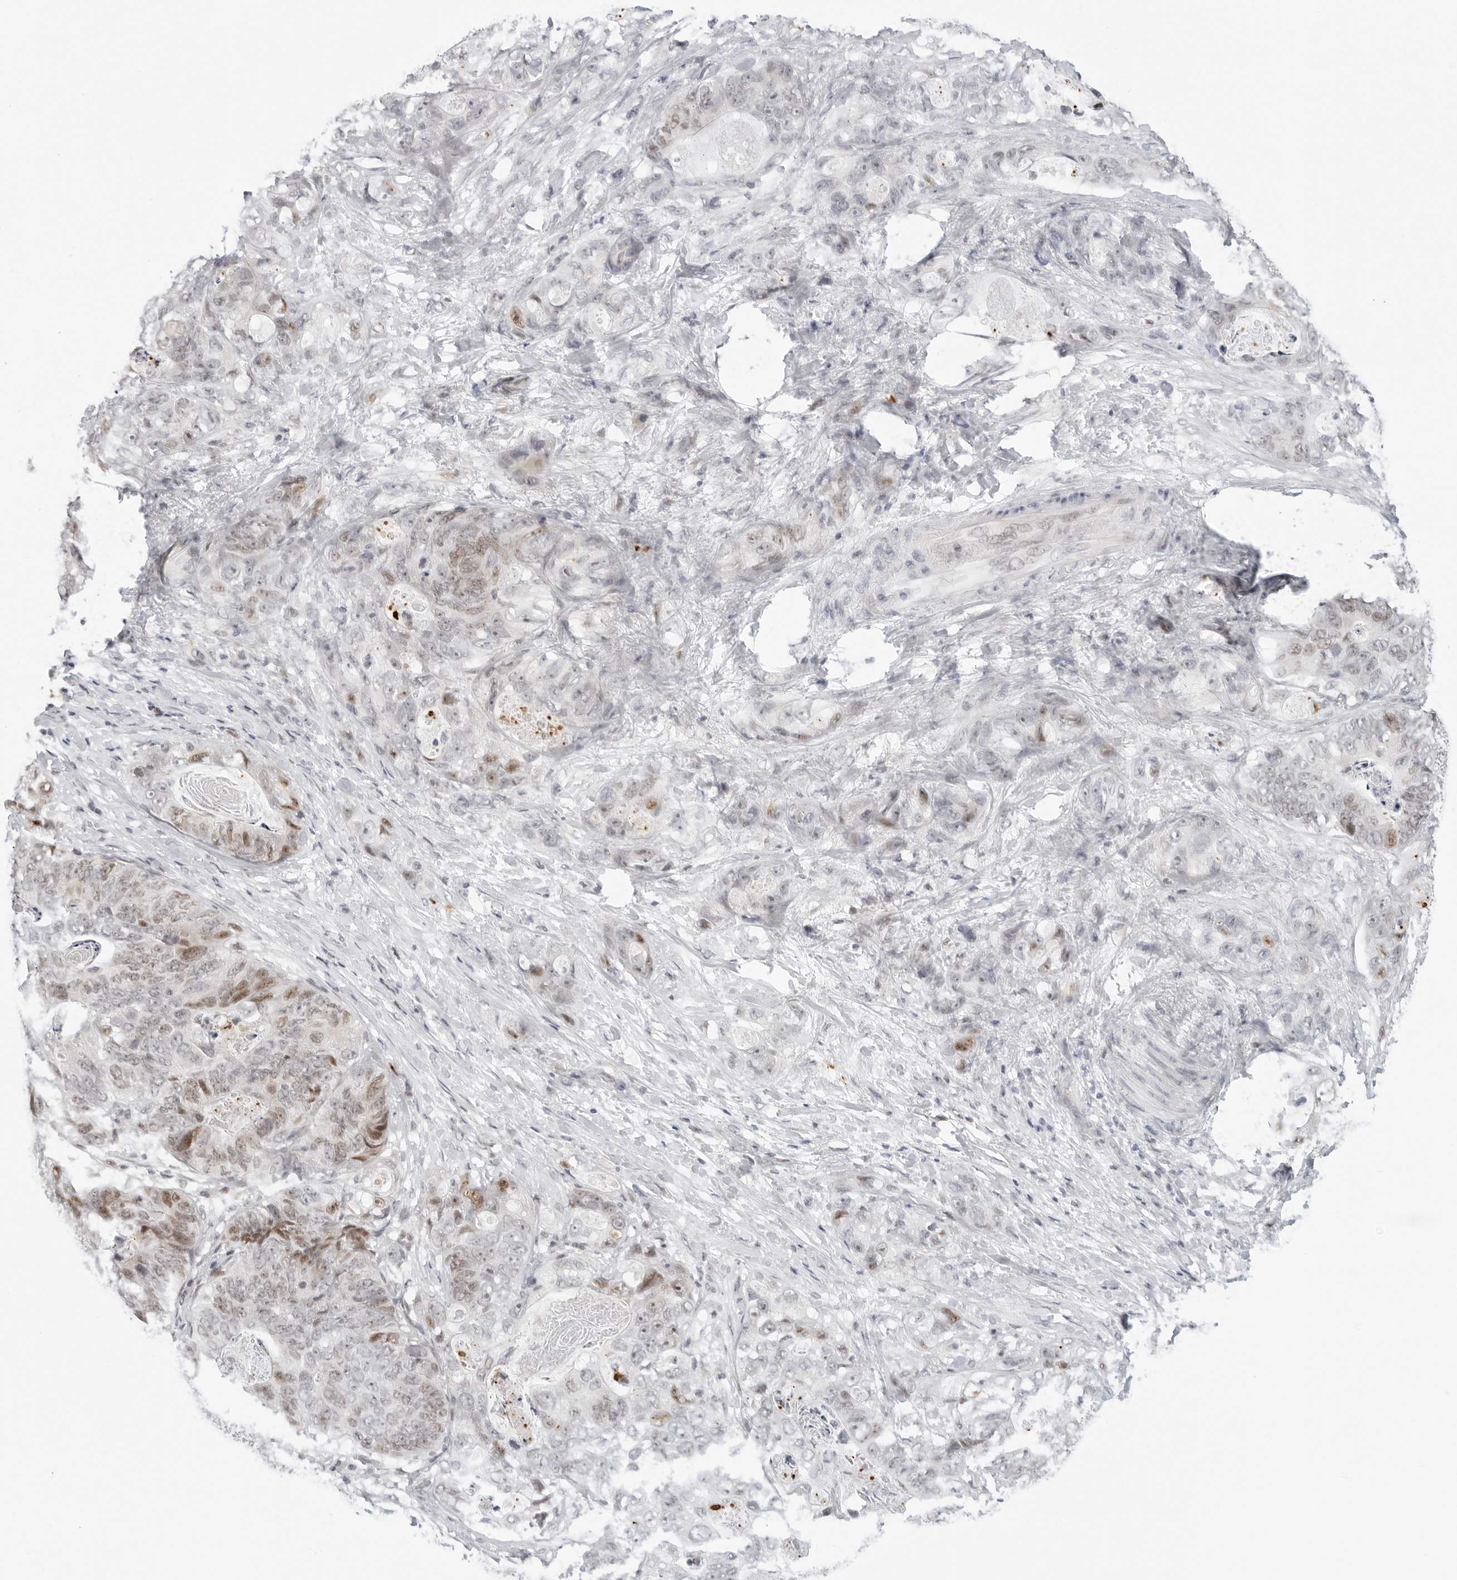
{"staining": {"intensity": "moderate", "quantity": ">75%", "location": "nuclear"}, "tissue": "stomach cancer", "cell_type": "Tumor cells", "image_type": "cancer", "snomed": [{"axis": "morphology", "description": "Normal tissue, NOS"}, {"axis": "morphology", "description": "Adenocarcinoma, NOS"}, {"axis": "topography", "description": "Stomach"}], "caption": "High-magnification brightfield microscopy of stomach cancer stained with DAB (3,3'-diaminobenzidine) (brown) and counterstained with hematoxylin (blue). tumor cells exhibit moderate nuclear positivity is seen in approximately>75% of cells.", "gene": "MSH6", "patient": {"sex": "female", "age": 89}}